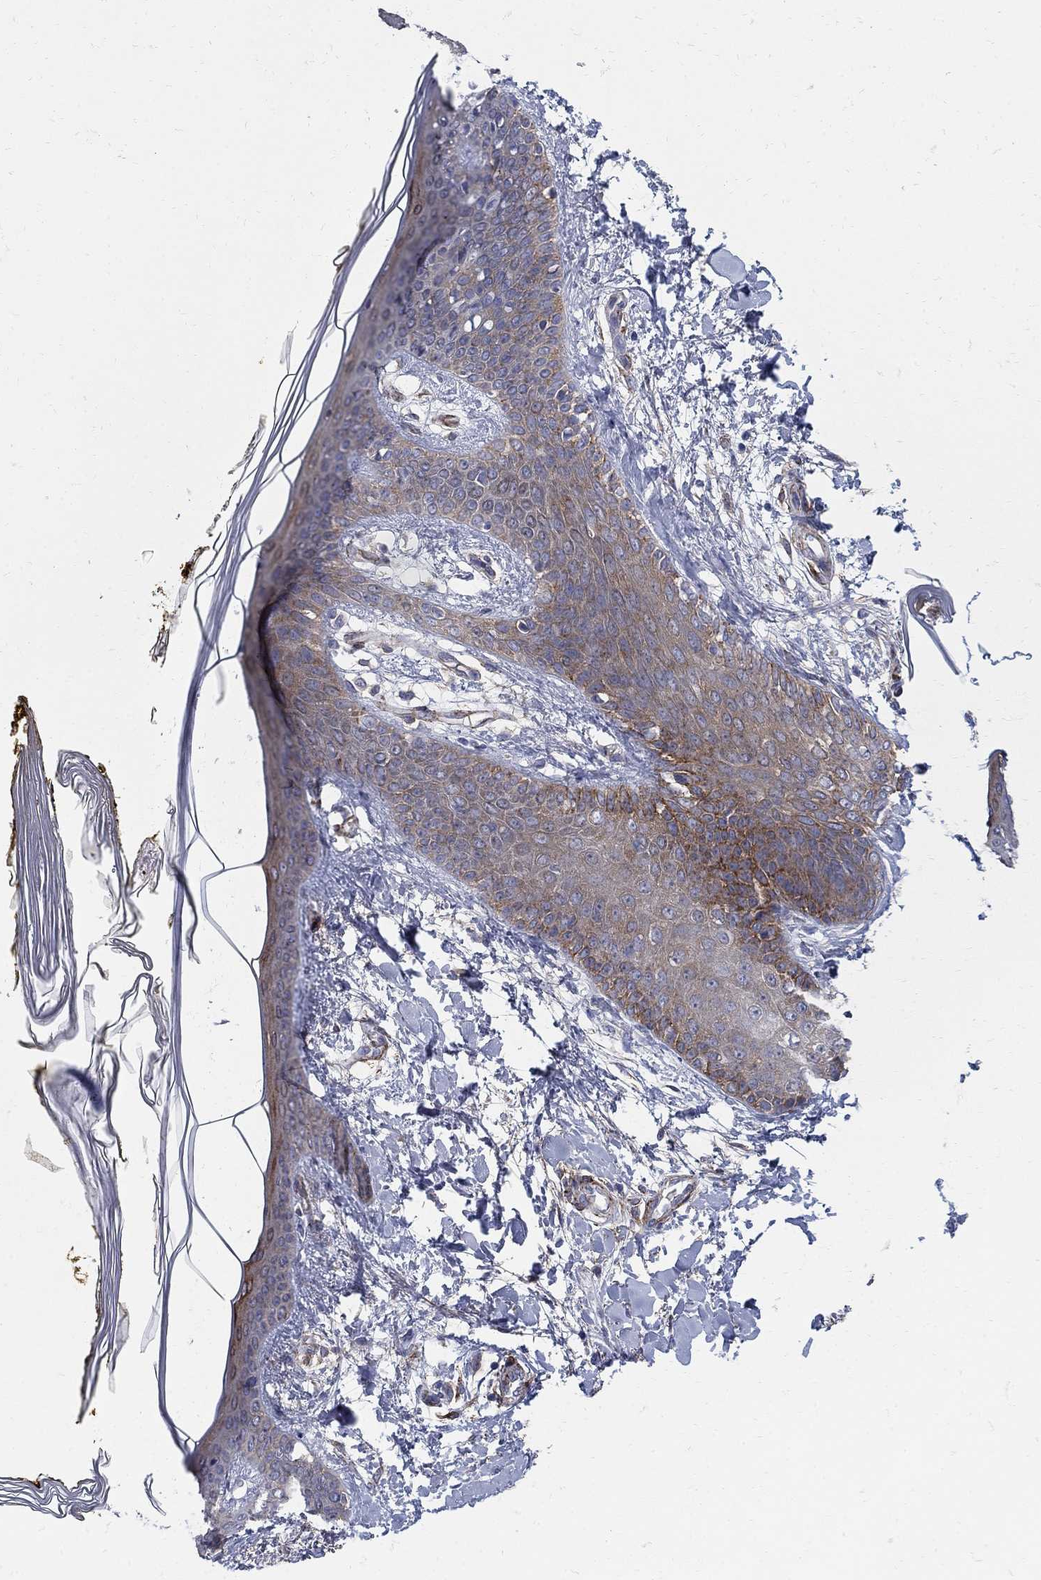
{"staining": {"intensity": "negative", "quantity": "none", "location": "none"}, "tissue": "skin", "cell_type": "Fibroblasts", "image_type": "normal", "snomed": [{"axis": "morphology", "description": "Normal tissue, NOS"}, {"axis": "topography", "description": "Skin"}], "caption": "An IHC micrograph of benign skin is shown. There is no staining in fibroblasts of skin. (Immunohistochemistry (ihc), brightfield microscopy, high magnification).", "gene": "SEPTIN8", "patient": {"sex": "female", "age": 34}}